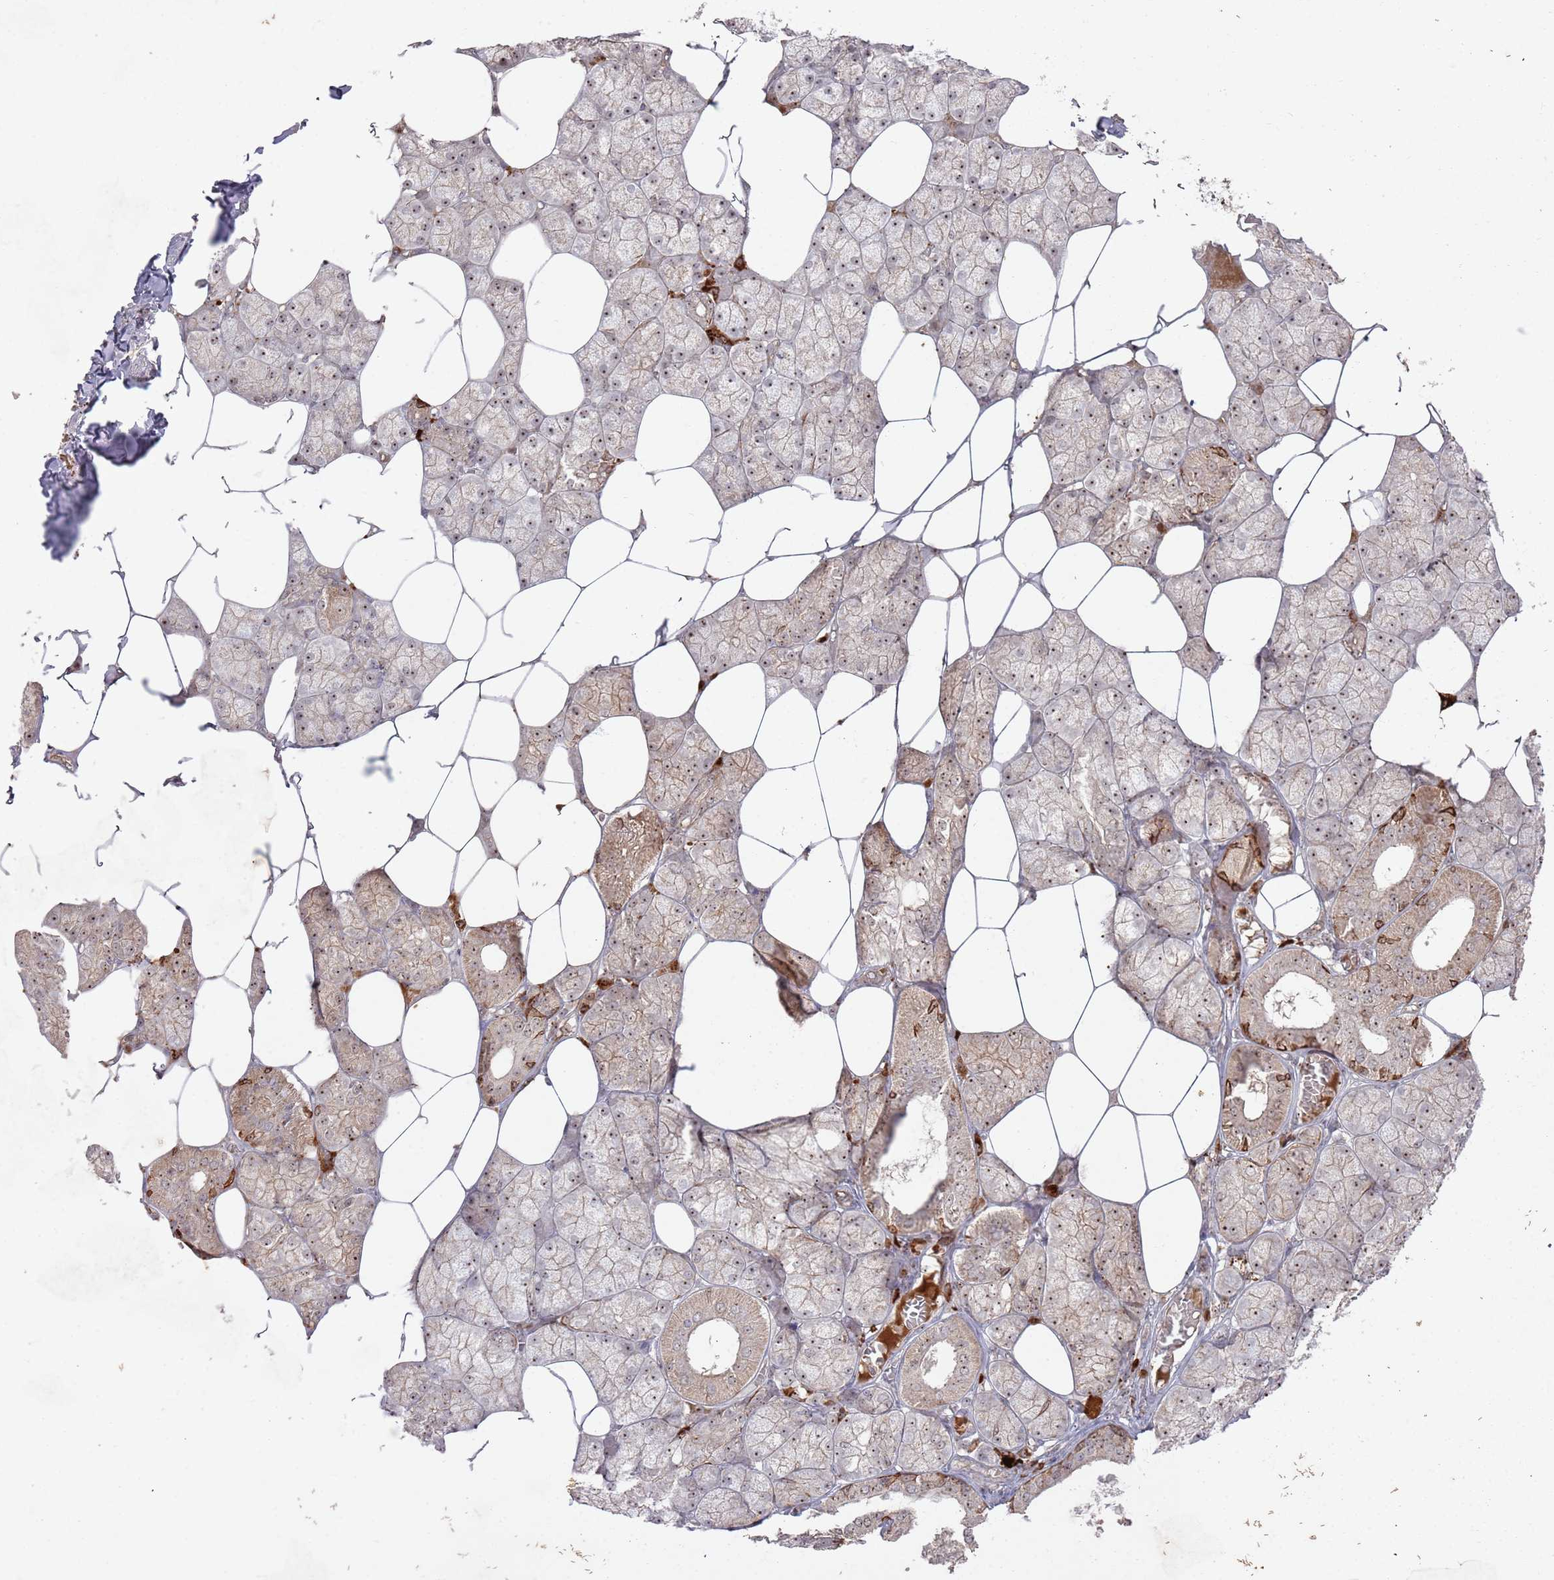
{"staining": {"intensity": "strong", "quantity": "25%-75%", "location": "cytoplasmic/membranous,nuclear"}, "tissue": "salivary gland", "cell_type": "Glandular cells", "image_type": "normal", "snomed": [{"axis": "morphology", "description": "Normal tissue, NOS"}, {"axis": "topography", "description": "Salivary gland"}], "caption": "Protein analysis of normal salivary gland reveals strong cytoplasmic/membranous,nuclear staining in about 25%-75% of glandular cells. (IHC, brightfield microscopy, high magnification).", "gene": "UTP11", "patient": {"sex": "male", "age": 62}}